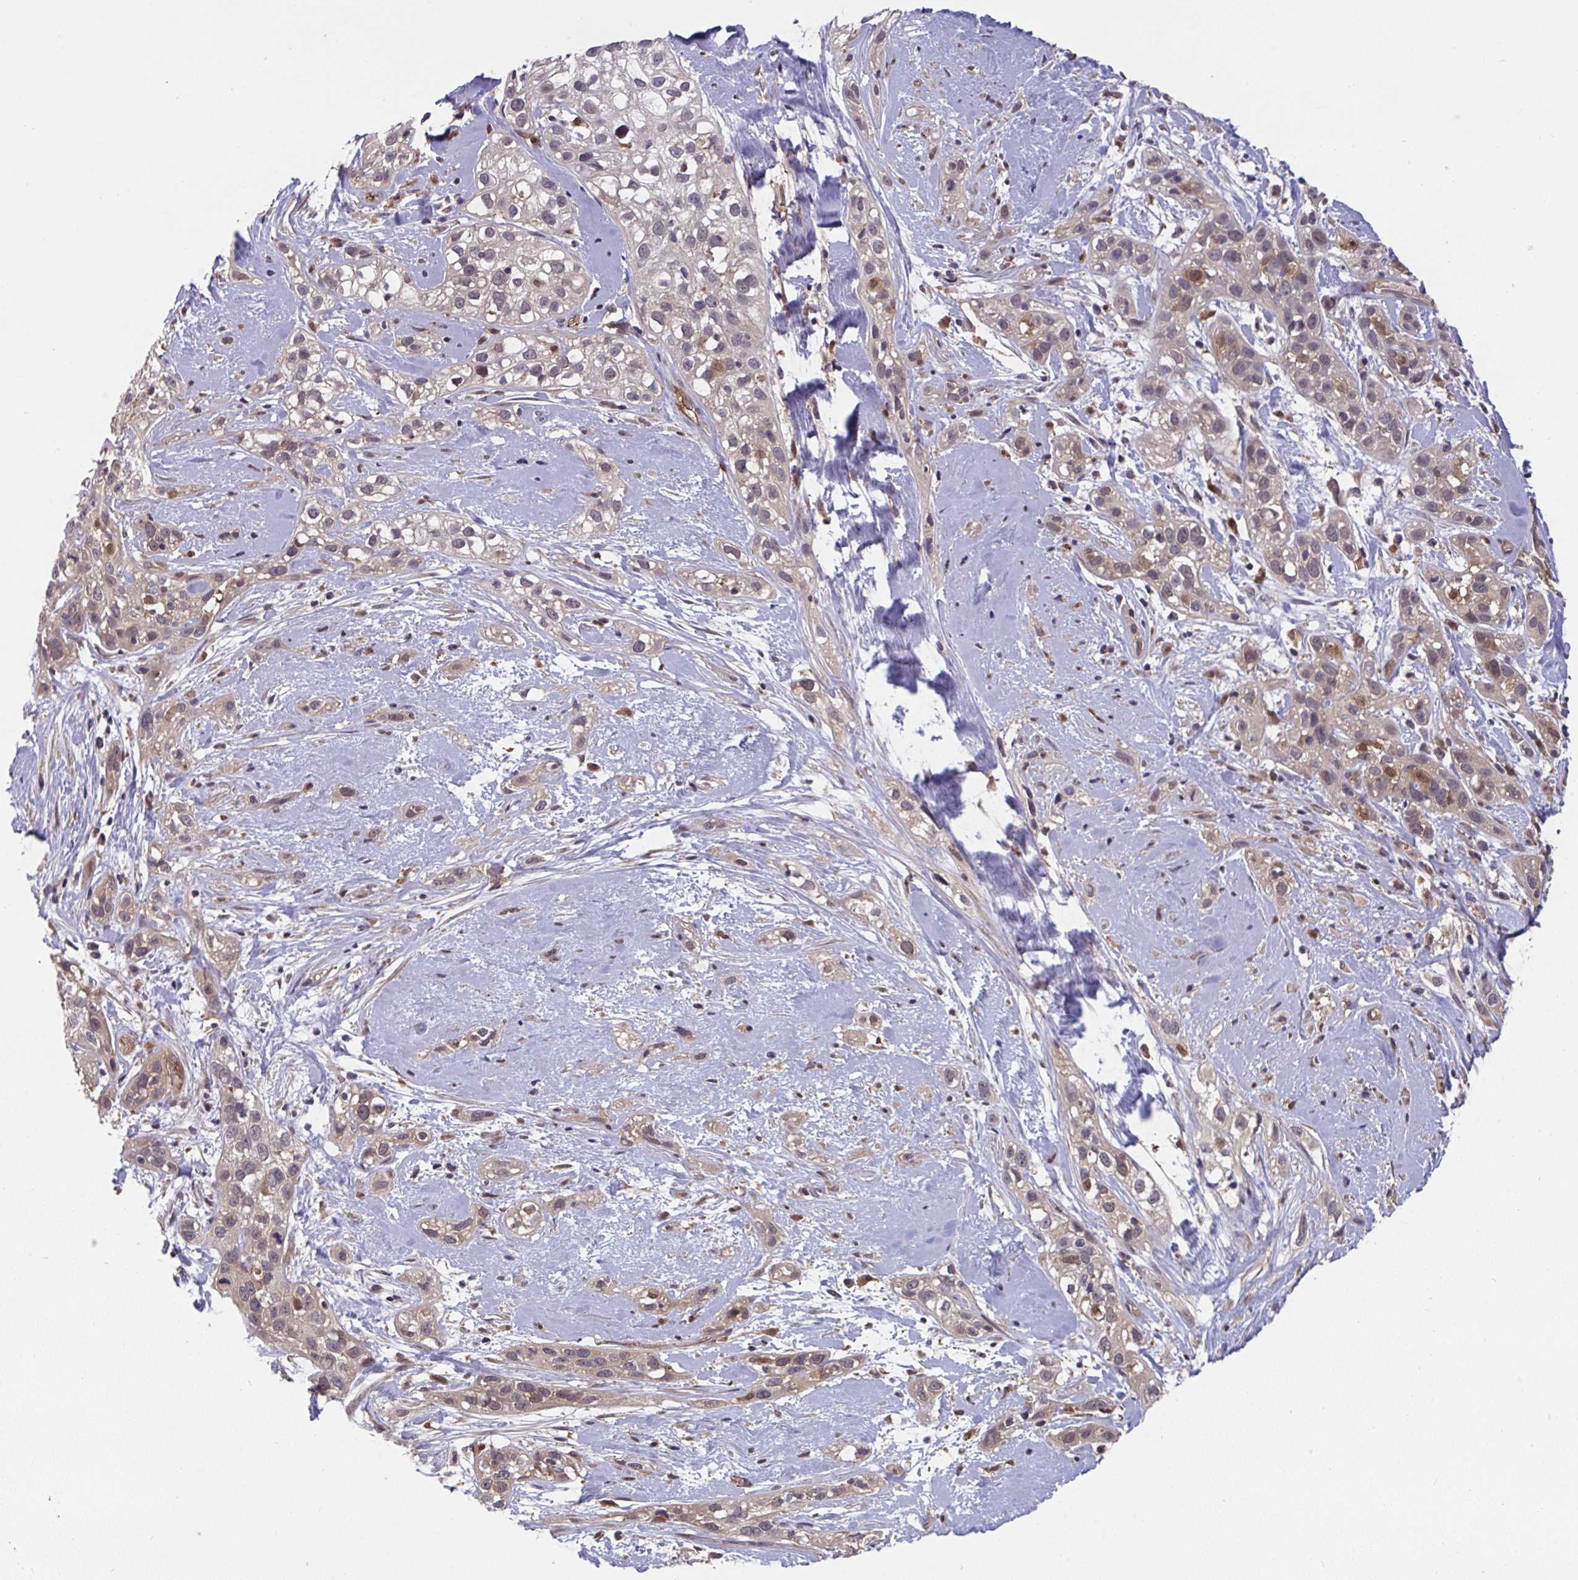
{"staining": {"intensity": "weak", "quantity": "25%-75%", "location": "cytoplasmic/membranous,nuclear"}, "tissue": "skin cancer", "cell_type": "Tumor cells", "image_type": "cancer", "snomed": [{"axis": "morphology", "description": "Squamous cell carcinoma, NOS"}, {"axis": "topography", "description": "Skin"}], "caption": "IHC (DAB) staining of skin cancer exhibits weak cytoplasmic/membranous and nuclear protein staining in about 25%-75% of tumor cells.", "gene": "TIGAR", "patient": {"sex": "male", "age": 82}}